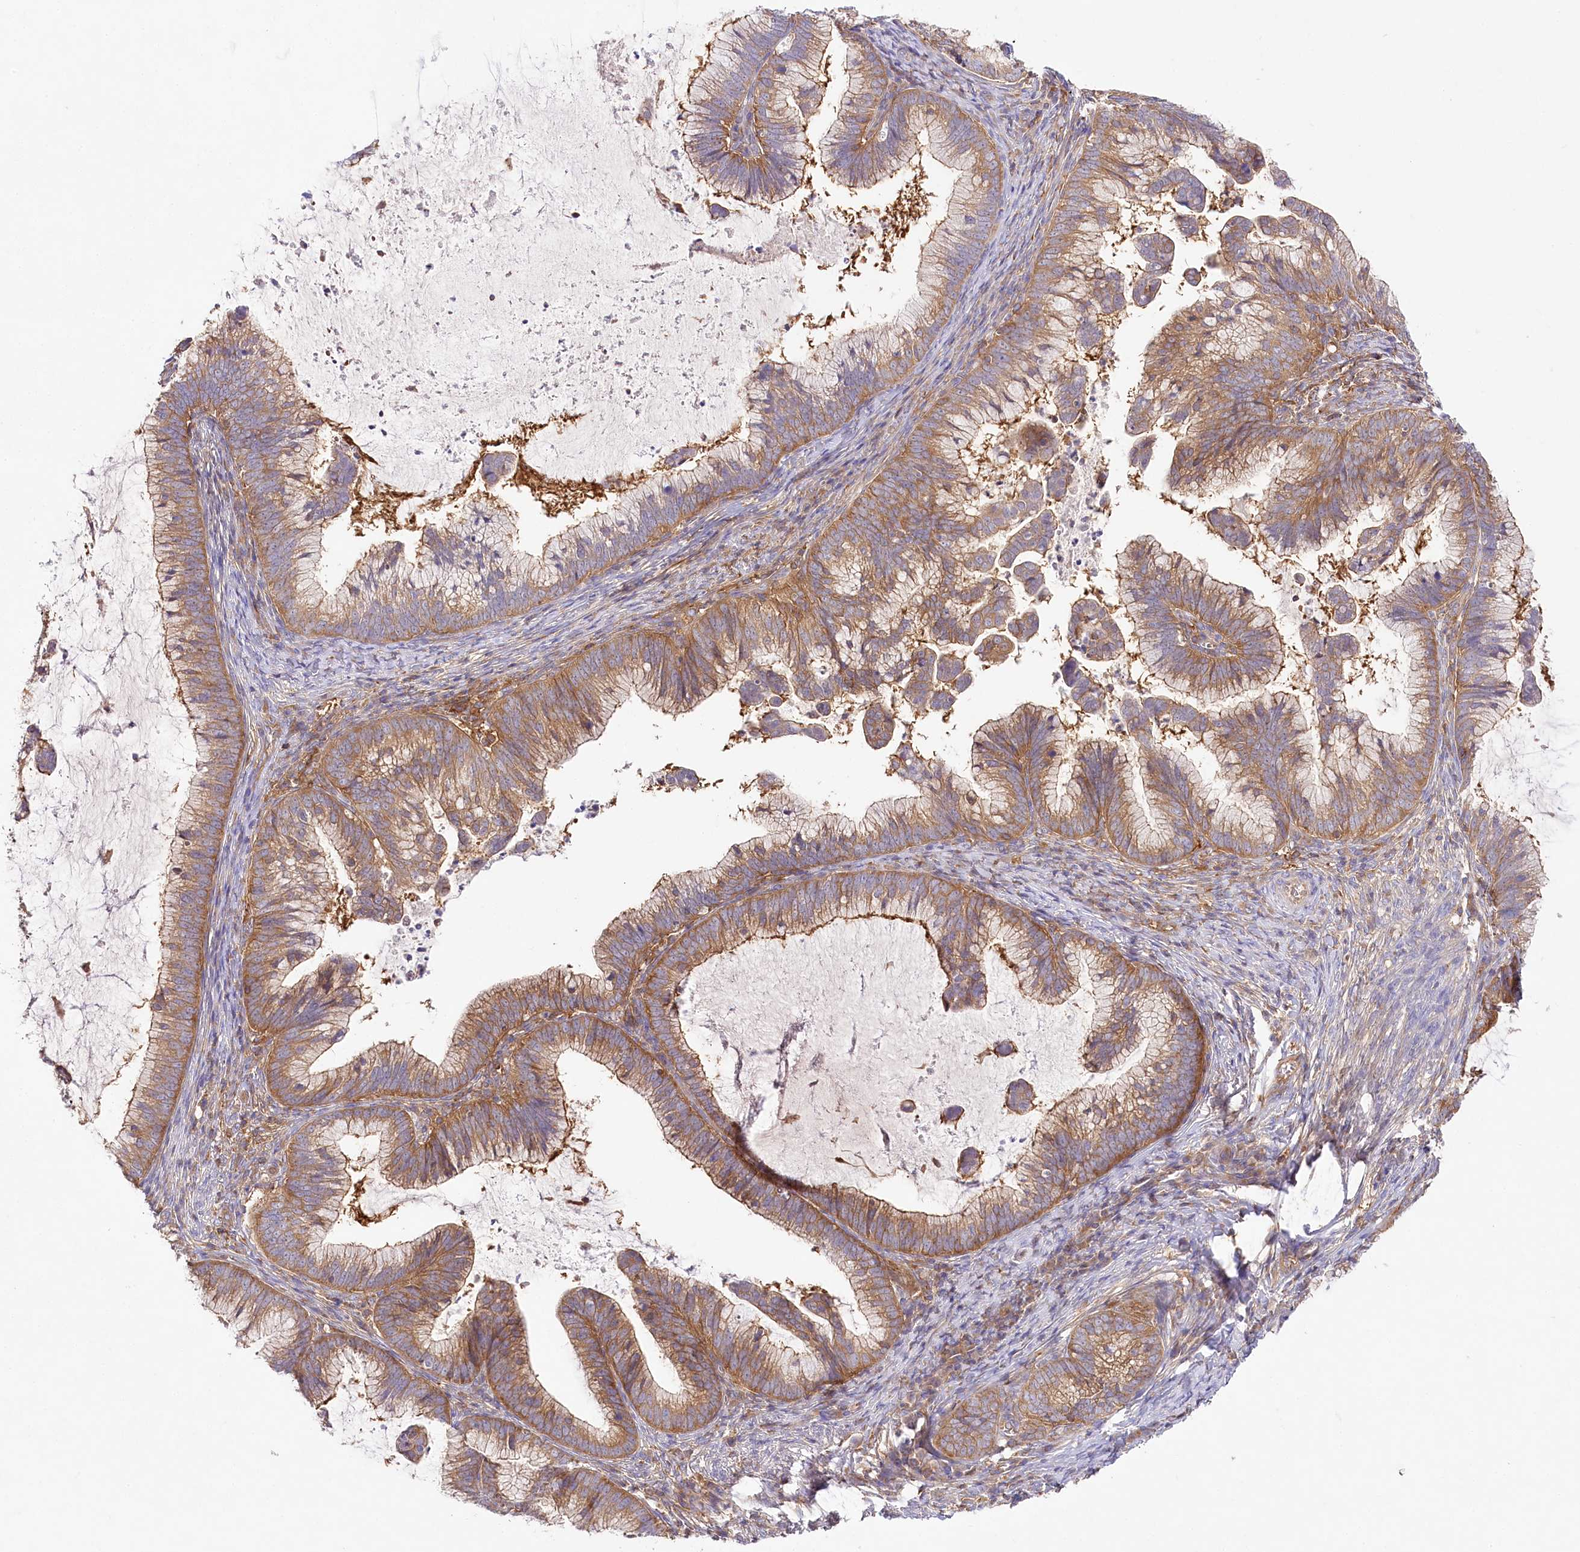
{"staining": {"intensity": "moderate", "quantity": ">75%", "location": "cytoplasmic/membranous"}, "tissue": "cervical cancer", "cell_type": "Tumor cells", "image_type": "cancer", "snomed": [{"axis": "morphology", "description": "Adenocarcinoma, NOS"}, {"axis": "topography", "description": "Cervix"}], "caption": "Cervical adenocarcinoma stained with a brown dye shows moderate cytoplasmic/membranous positive staining in about >75% of tumor cells.", "gene": "ABRAXAS2", "patient": {"sex": "female", "age": 36}}